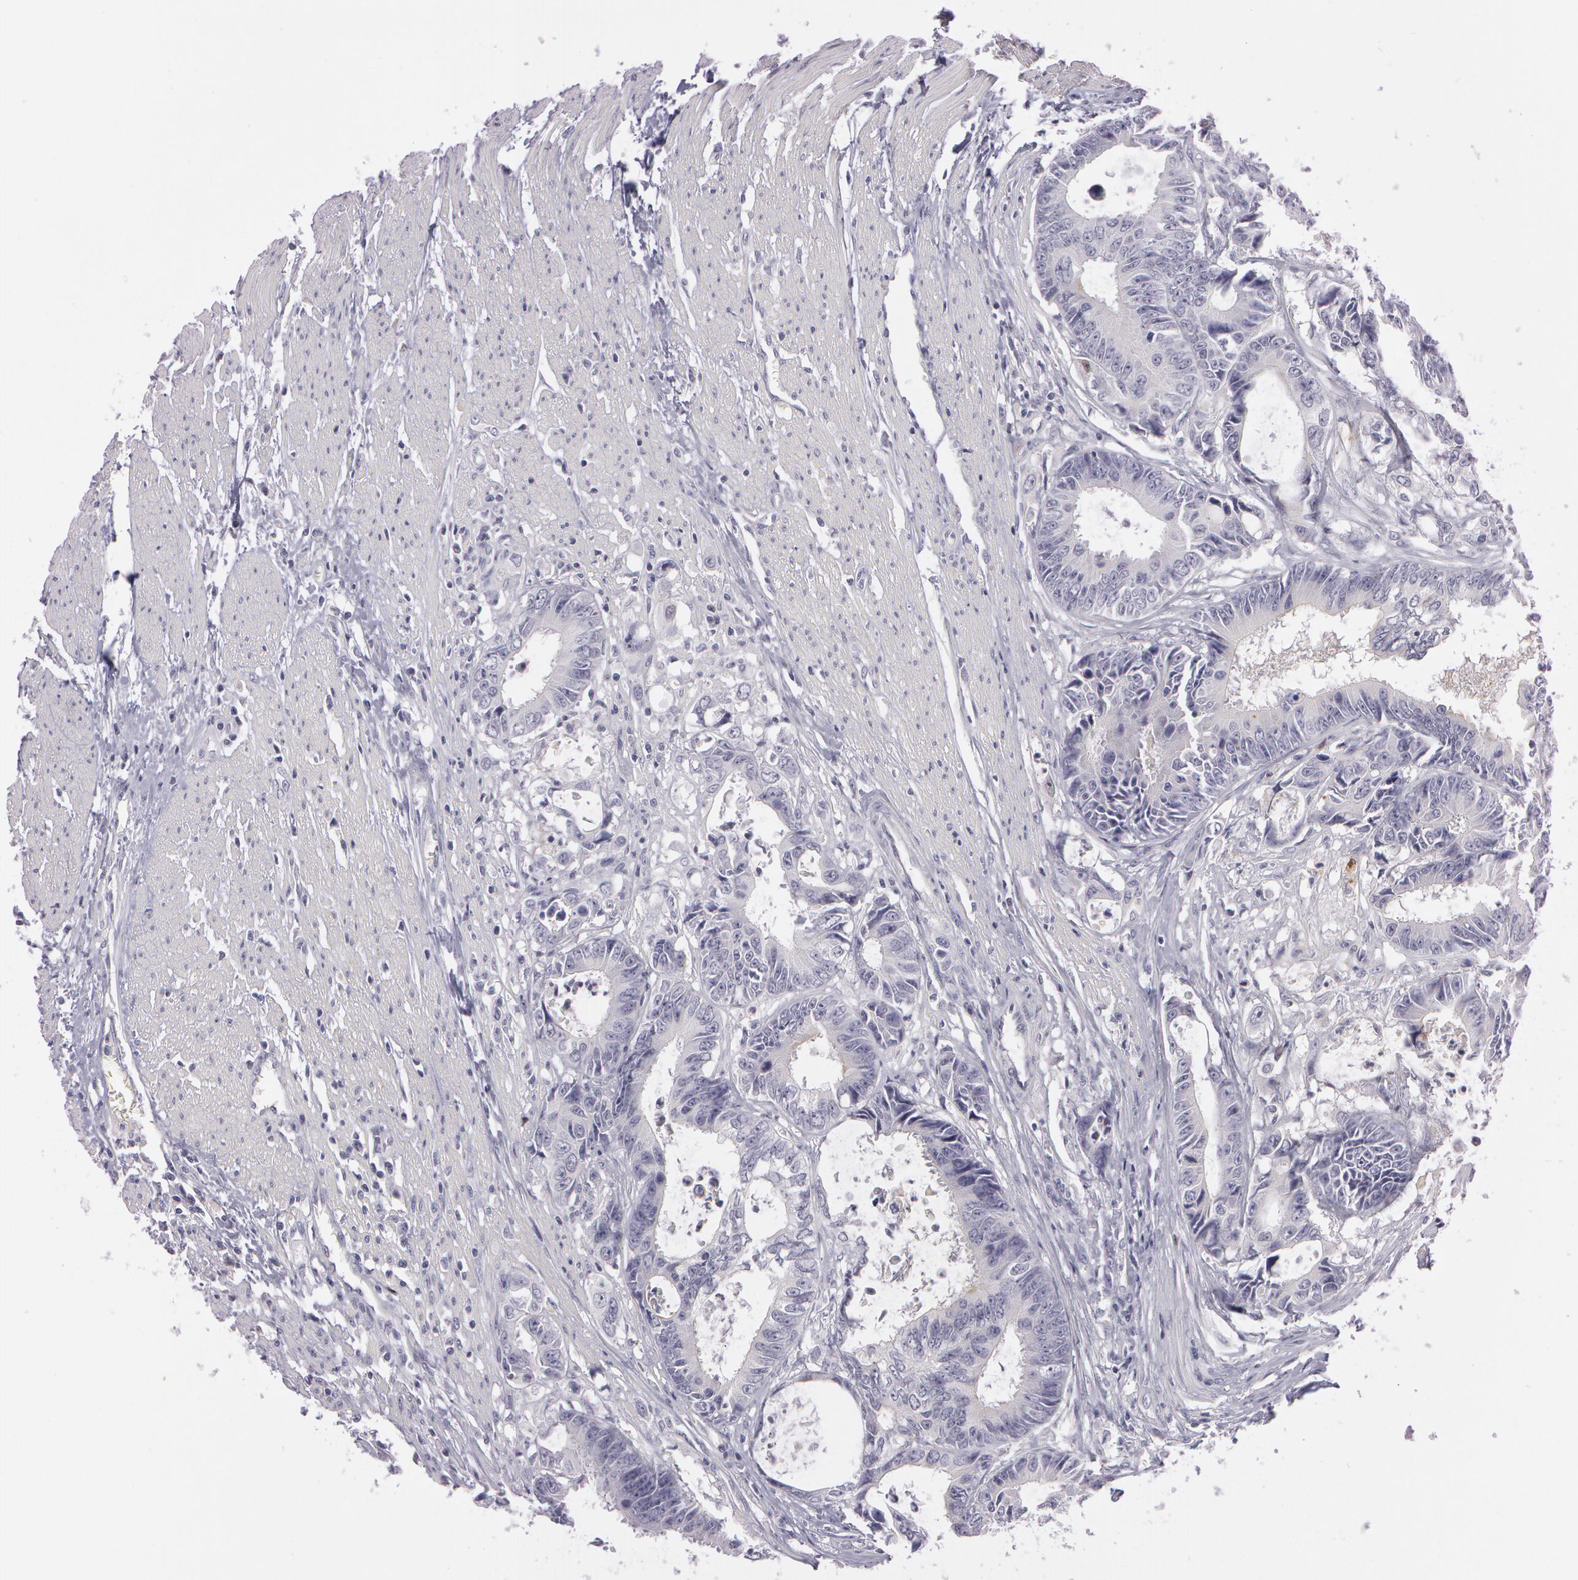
{"staining": {"intensity": "negative", "quantity": "none", "location": "none"}, "tissue": "colorectal cancer", "cell_type": "Tumor cells", "image_type": "cancer", "snomed": [{"axis": "morphology", "description": "Adenocarcinoma, NOS"}, {"axis": "topography", "description": "Rectum"}], "caption": "Immunohistochemistry micrograph of colorectal cancer (adenocarcinoma) stained for a protein (brown), which reveals no expression in tumor cells.", "gene": "IL1RN", "patient": {"sex": "female", "age": 98}}